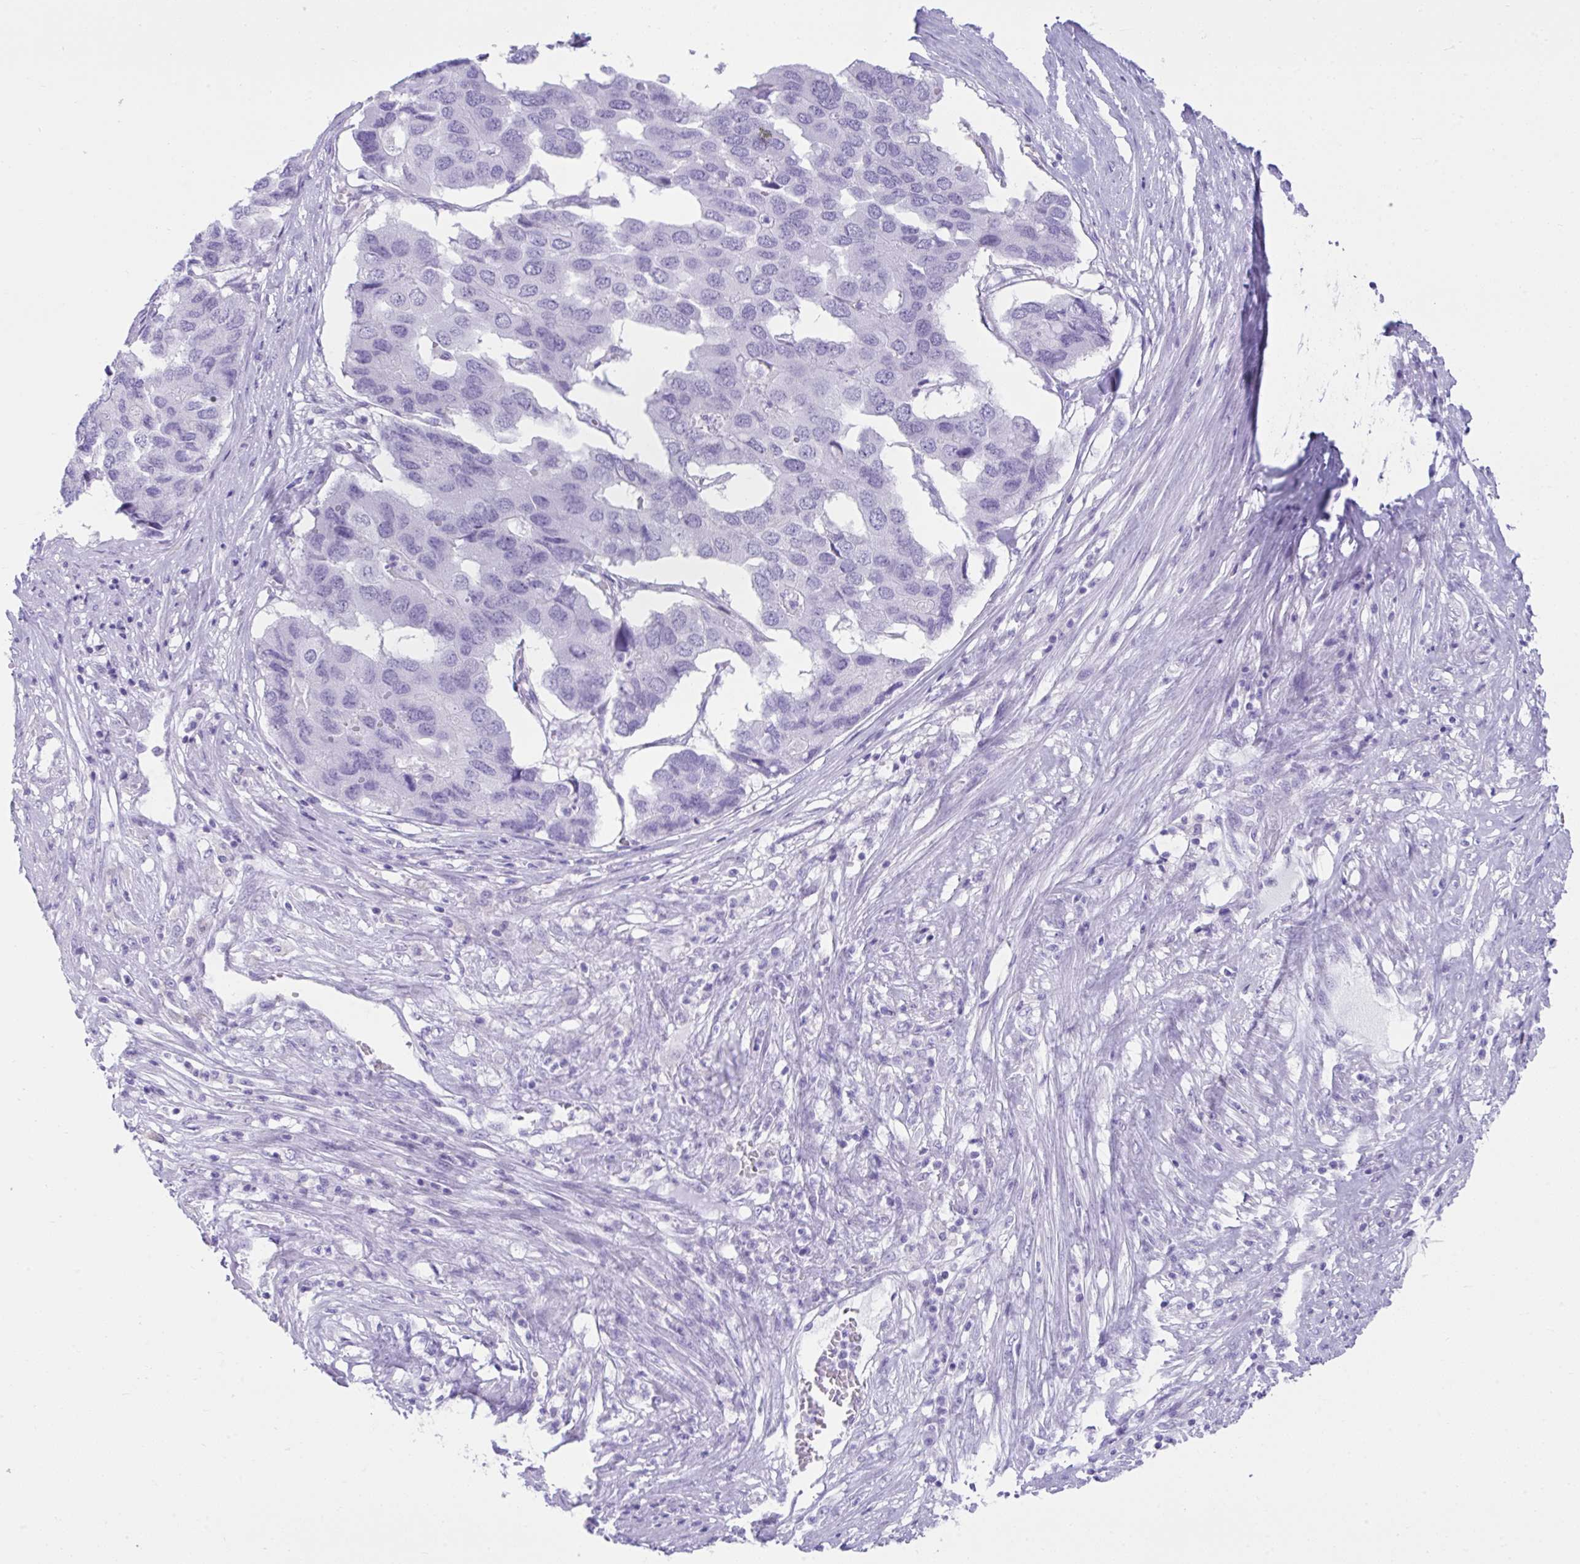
{"staining": {"intensity": "negative", "quantity": "none", "location": "none"}, "tissue": "pancreatic cancer", "cell_type": "Tumor cells", "image_type": "cancer", "snomed": [{"axis": "morphology", "description": "Adenocarcinoma, NOS"}, {"axis": "topography", "description": "Pancreas"}], "caption": "Immunohistochemistry of human adenocarcinoma (pancreatic) exhibits no positivity in tumor cells. (Brightfield microscopy of DAB (3,3'-diaminobenzidine) IHC at high magnification).", "gene": "PSCA", "patient": {"sex": "male", "age": 50}}